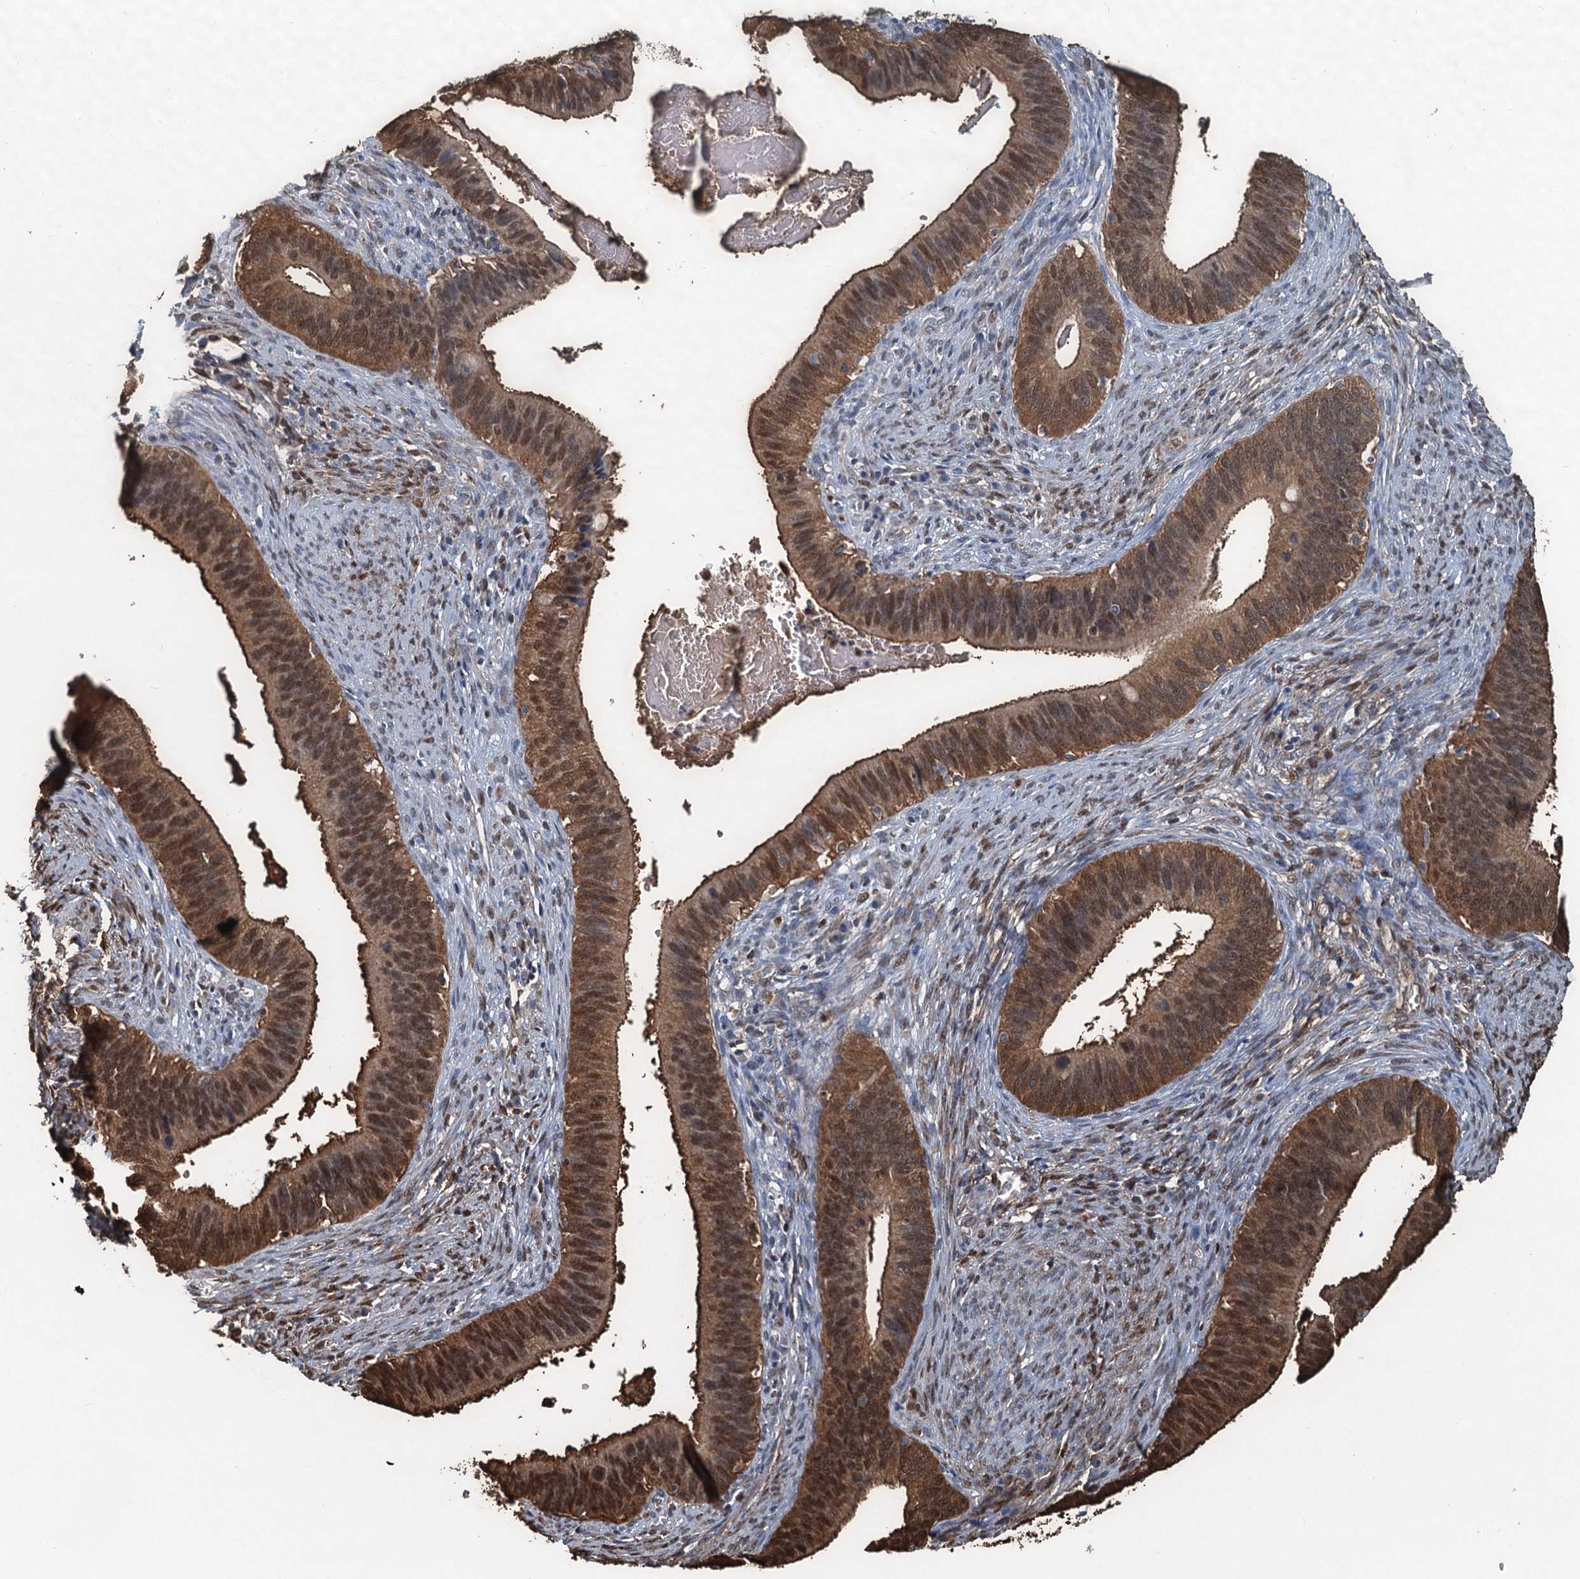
{"staining": {"intensity": "moderate", "quantity": ">75%", "location": "cytoplasmic/membranous,nuclear"}, "tissue": "cervical cancer", "cell_type": "Tumor cells", "image_type": "cancer", "snomed": [{"axis": "morphology", "description": "Adenocarcinoma, NOS"}, {"axis": "topography", "description": "Cervix"}], "caption": "The immunohistochemical stain shows moderate cytoplasmic/membranous and nuclear expression in tumor cells of cervical adenocarcinoma tissue. (DAB IHC with brightfield microscopy, high magnification).", "gene": "S100A6", "patient": {"sex": "female", "age": 42}}